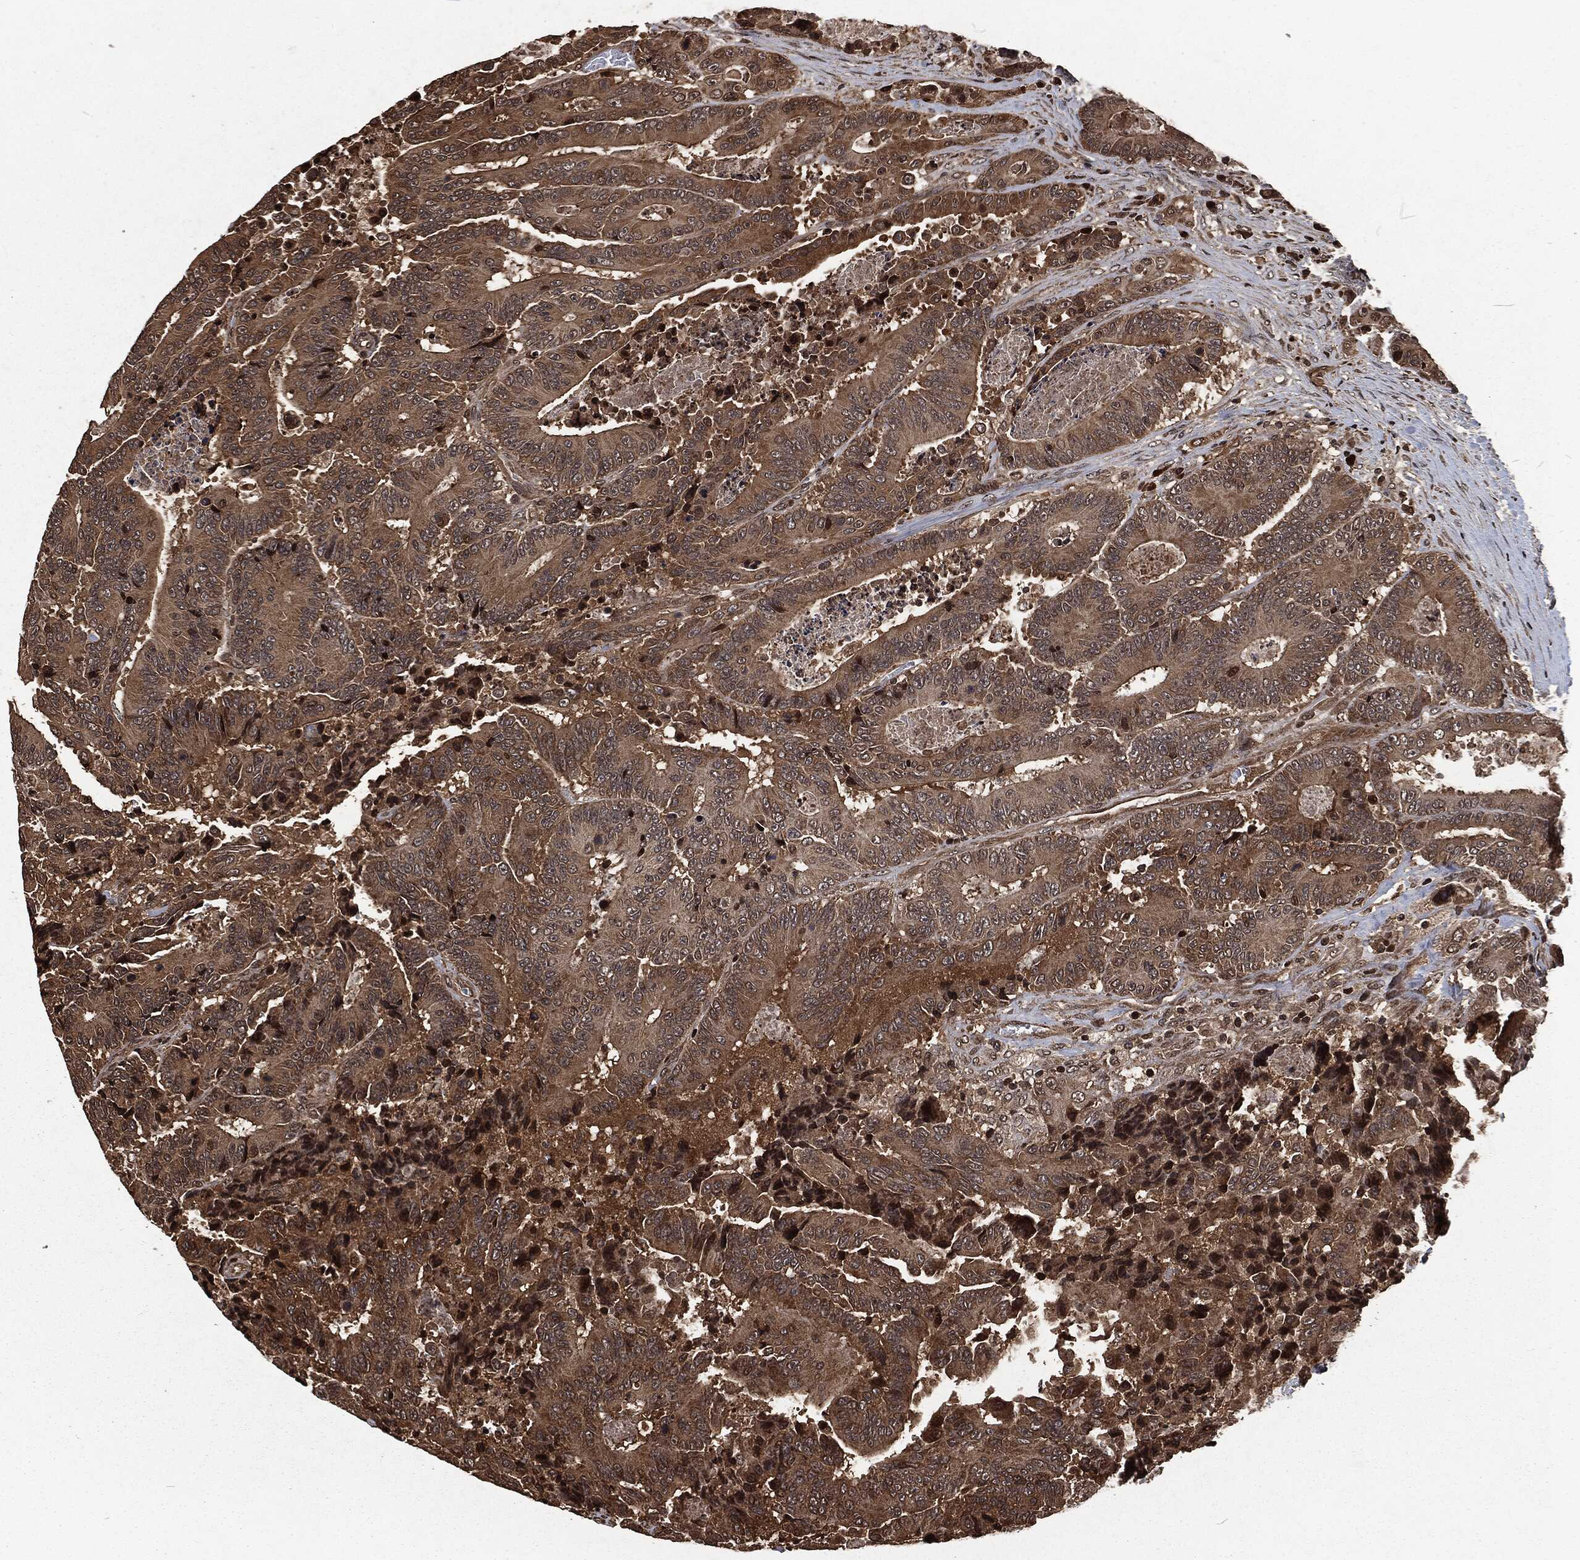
{"staining": {"intensity": "moderate", "quantity": "25%-75%", "location": "cytoplasmic/membranous"}, "tissue": "colorectal cancer", "cell_type": "Tumor cells", "image_type": "cancer", "snomed": [{"axis": "morphology", "description": "Adenocarcinoma, NOS"}, {"axis": "topography", "description": "Colon"}], "caption": "Immunohistochemical staining of human adenocarcinoma (colorectal) reveals moderate cytoplasmic/membranous protein positivity in about 25%-75% of tumor cells.", "gene": "SNAI1", "patient": {"sex": "male", "age": 83}}